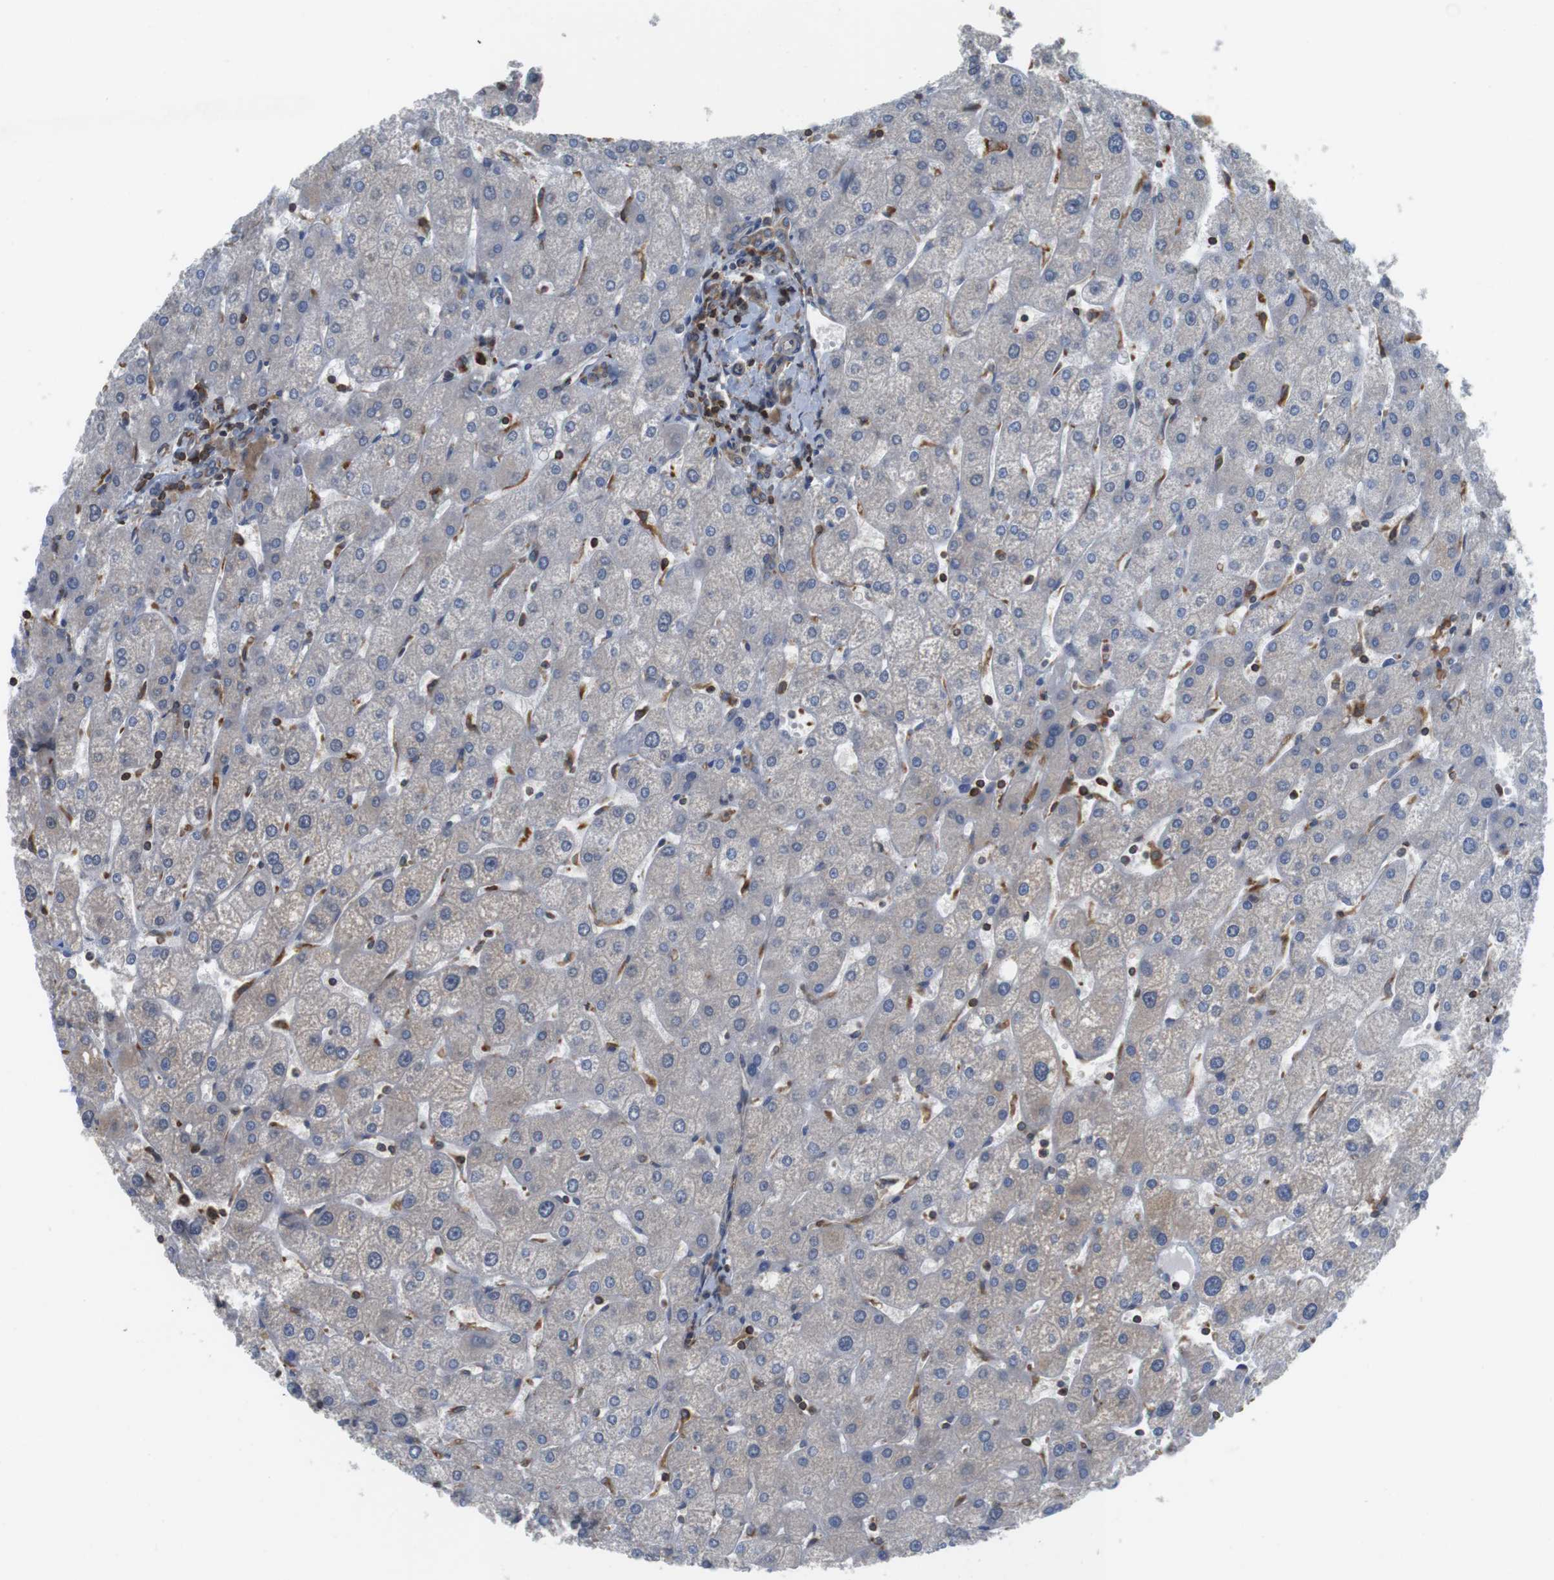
{"staining": {"intensity": "moderate", "quantity": ">75%", "location": "cytoplasmic/membranous"}, "tissue": "liver", "cell_type": "Cholangiocytes", "image_type": "normal", "snomed": [{"axis": "morphology", "description": "Normal tissue, NOS"}, {"axis": "topography", "description": "Liver"}], "caption": "About >75% of cholangiocytes in unremarkable human liver exhibit moderate cytoplasmic/membranous protein expression as visualized by brown immunohistochemical staining.", "gene": "ARL6IP5", "patient": {"sex": "male", "age": 67}}